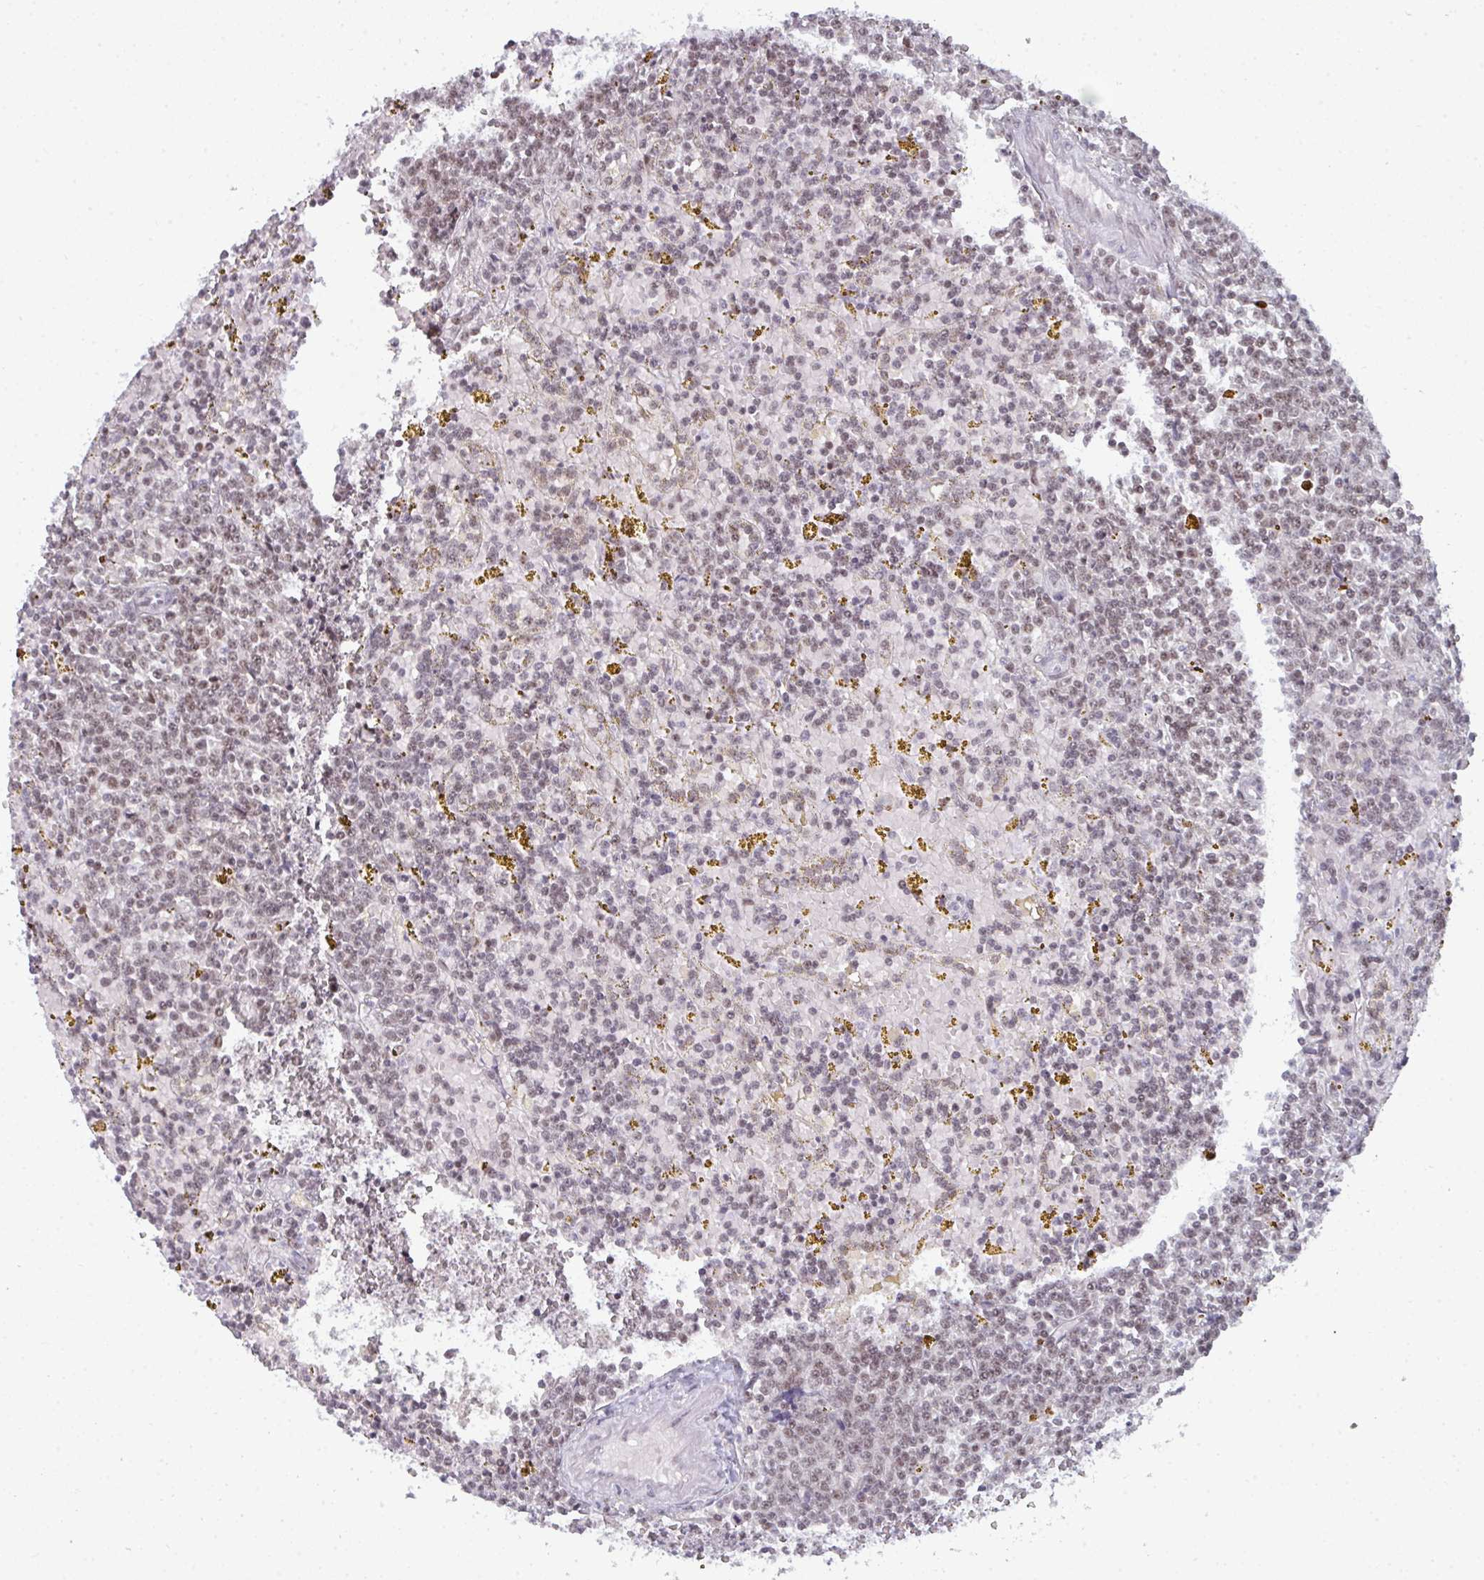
{"staining": {"intensity": "weak", "quantity": ">75%", "location": "nuclear"}, "tissue": "lymphoma", "cell_type": "Tumor cells", "image_type": "cancer", "snomed": [{"axis": "morphology", "description": "Malignant lymphoma, non-Hodgkin's type, Low grade"}, {"axis": "topography", "description": "Spleen"}, {"axis": "topography", "description": "Lymph node"}], "caption": "This is a micrograph of immunohistochemistry staining of lymphoma, which shows weak positivity in the nuclear of tumor cells.", "gene": "ATF1", "patient": {"sex": "female", "age": 66}}